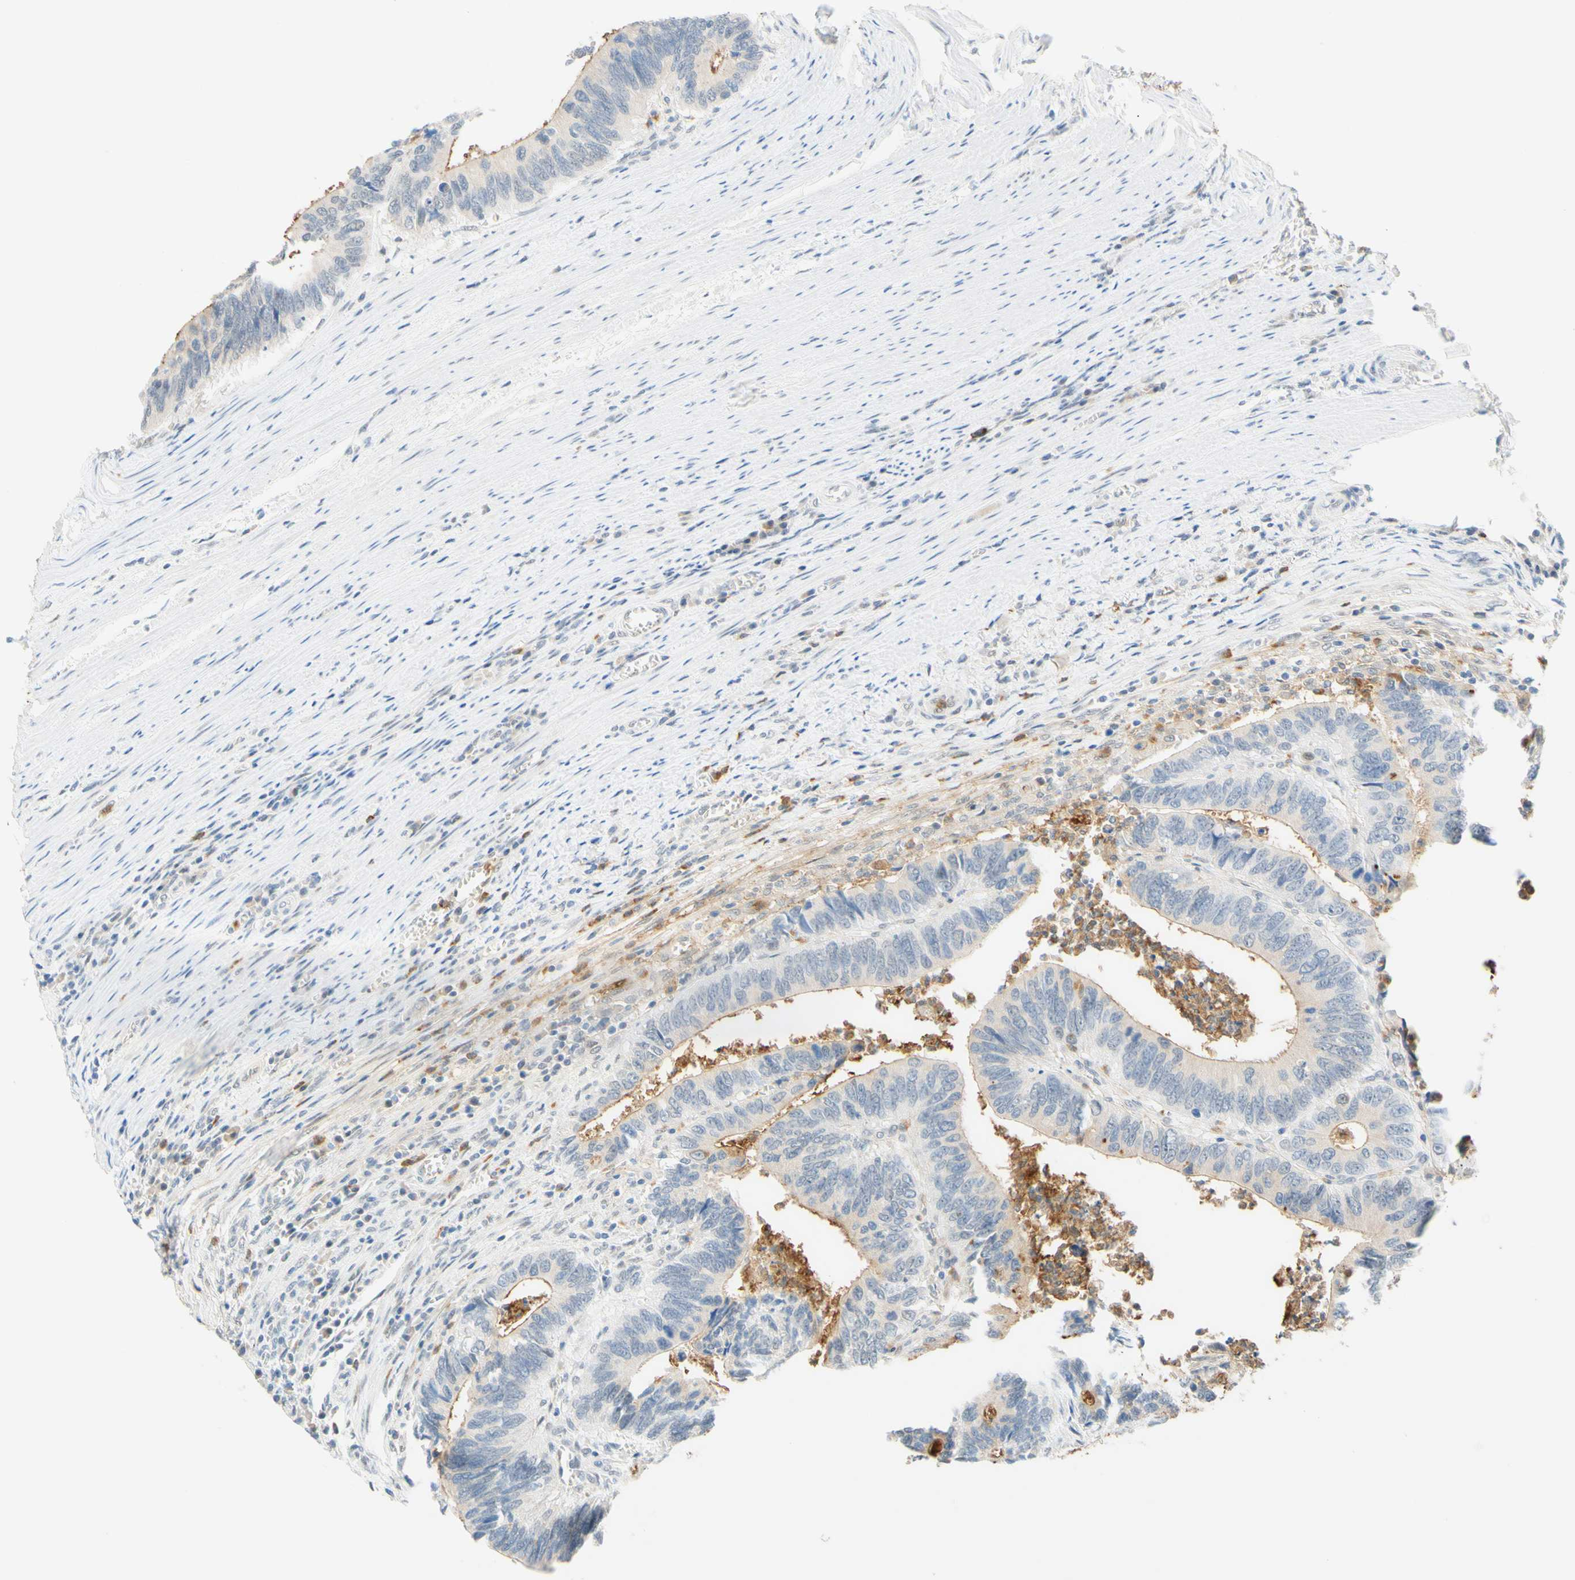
{"staining": {"intensity": "negative", "quantity": "none", "location": "none"}, "tissue": "colorectal cancer", "cell_type": "Tumor cells", "image_type": "cancer", "snomed": [{"axis": "morphology", "description": "Adenocarcinoma, NOS"}, {"axis": "topography", "description": "Colon"}], "caption": "Tumor cells are negative for brown protein staining in adenocarcinoma (colorectal).", "gene": "TREM2", "patient": {"sex": "male", "age": 72}}